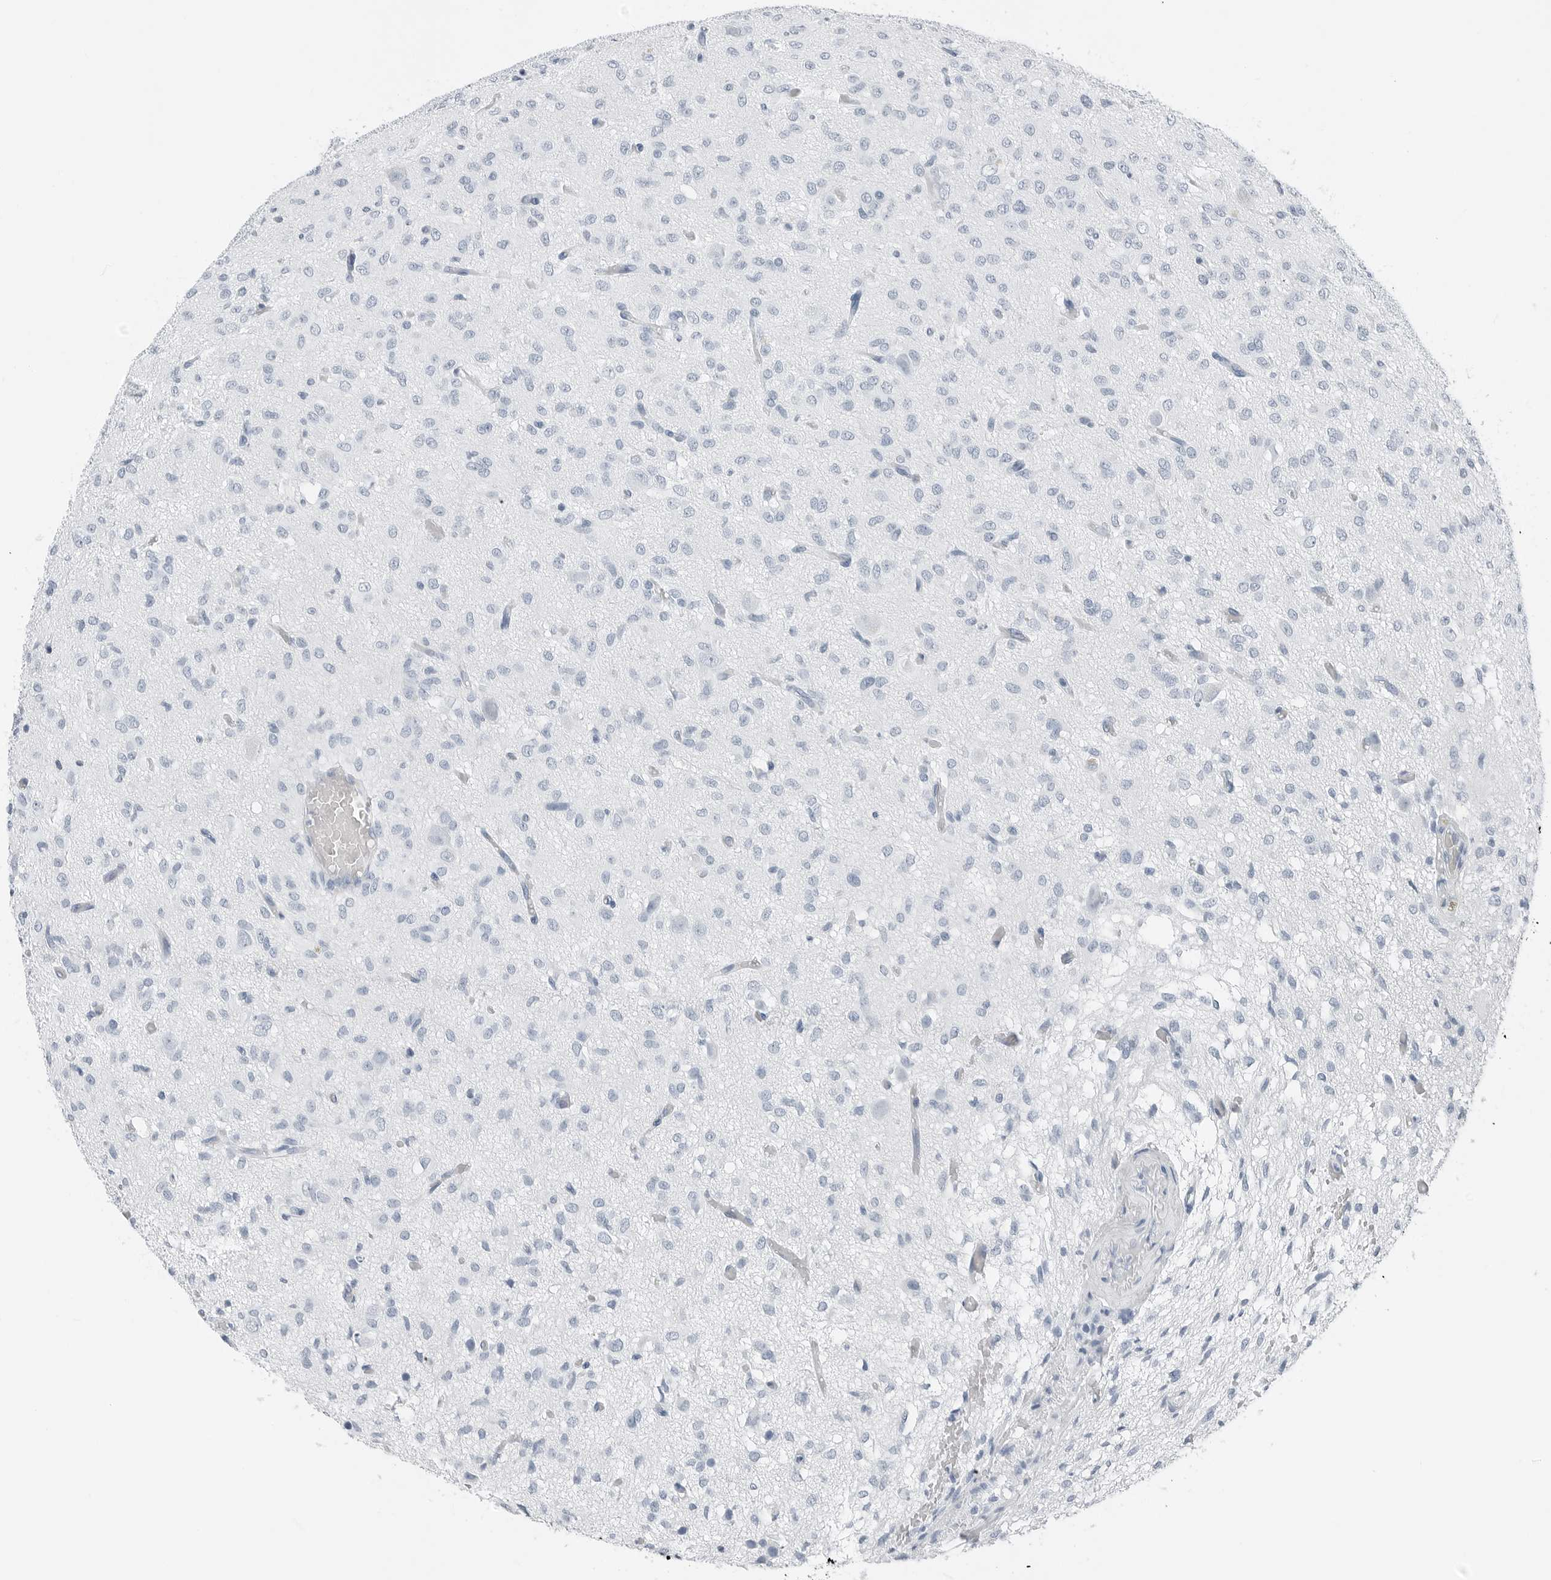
{"staining": {"intensity": "negative", "quantity": "none", "location": "none"}, "tissue": "glioma", "cell_type": "Tumor cells", "image_type": "cancer", "snomed": [{"axis": "morphology", "description": "Glioma, malignant, High grade"}, {"axis": "topography", "description": "Brain"}], "caption": "DAB immunohistochemical staining of glioma demonstrates no significant staining in tumor cells.", "gene": "SLPI", "patient": {"sex": "female", "age": 59}}